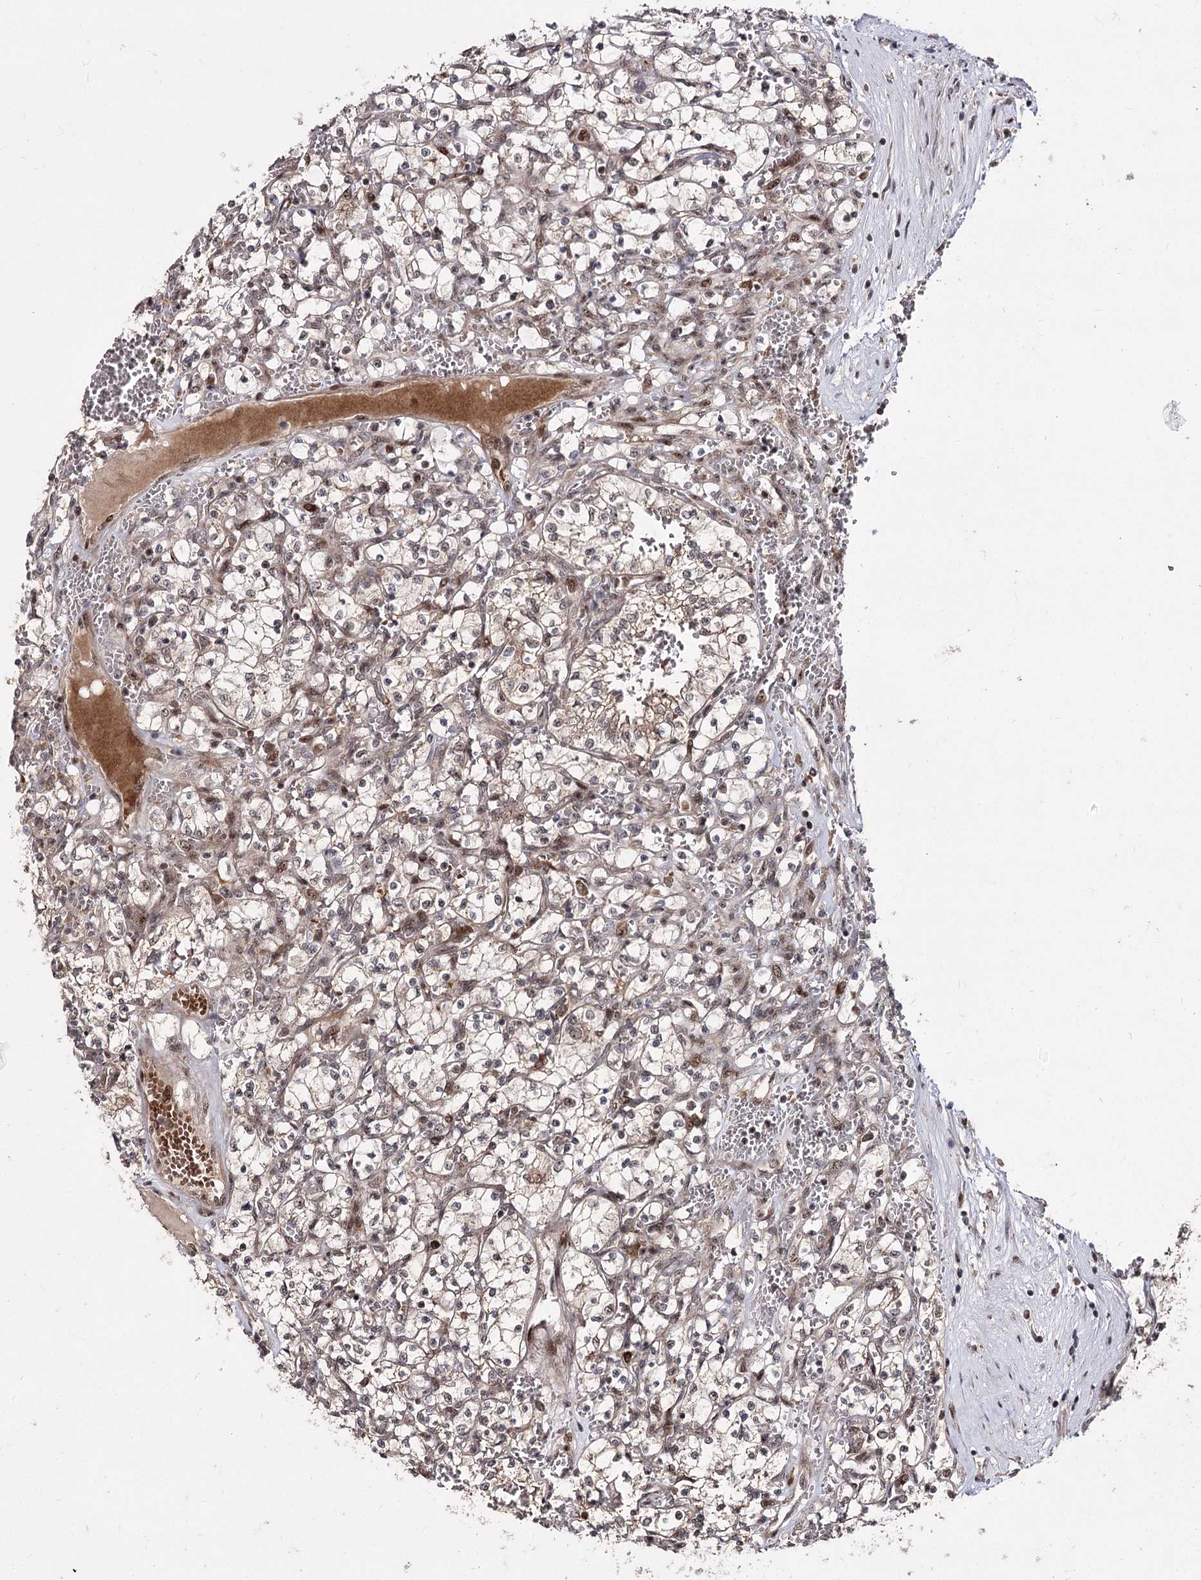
{"staining": {"intensity": "weak", "quantity": ">75%", "location": "cytoplasmic/membranous,nuclear"}, "tissue": "renal cancer", "cell_type": "Tumor cells", "image_type": "cancer", "snomed": [{"axis": "morphology", "description": "Adenocarcinoma, NOS"}, {"axis": "topography", "description": "Kidney"}], "caption": "IHC image of neoplastic tissue: renal cancer (adenocarcinoma) stained using immunohistochemistry shows low levels of weak protein expression localized specifically in the cytoplasmic/membranous and nuclear of tumor cells, appearing as a cytoplasmic/membranous and nuclear brown color.", "gene": "MKNK2", "patient": {"sex": "female", "age": 69}}